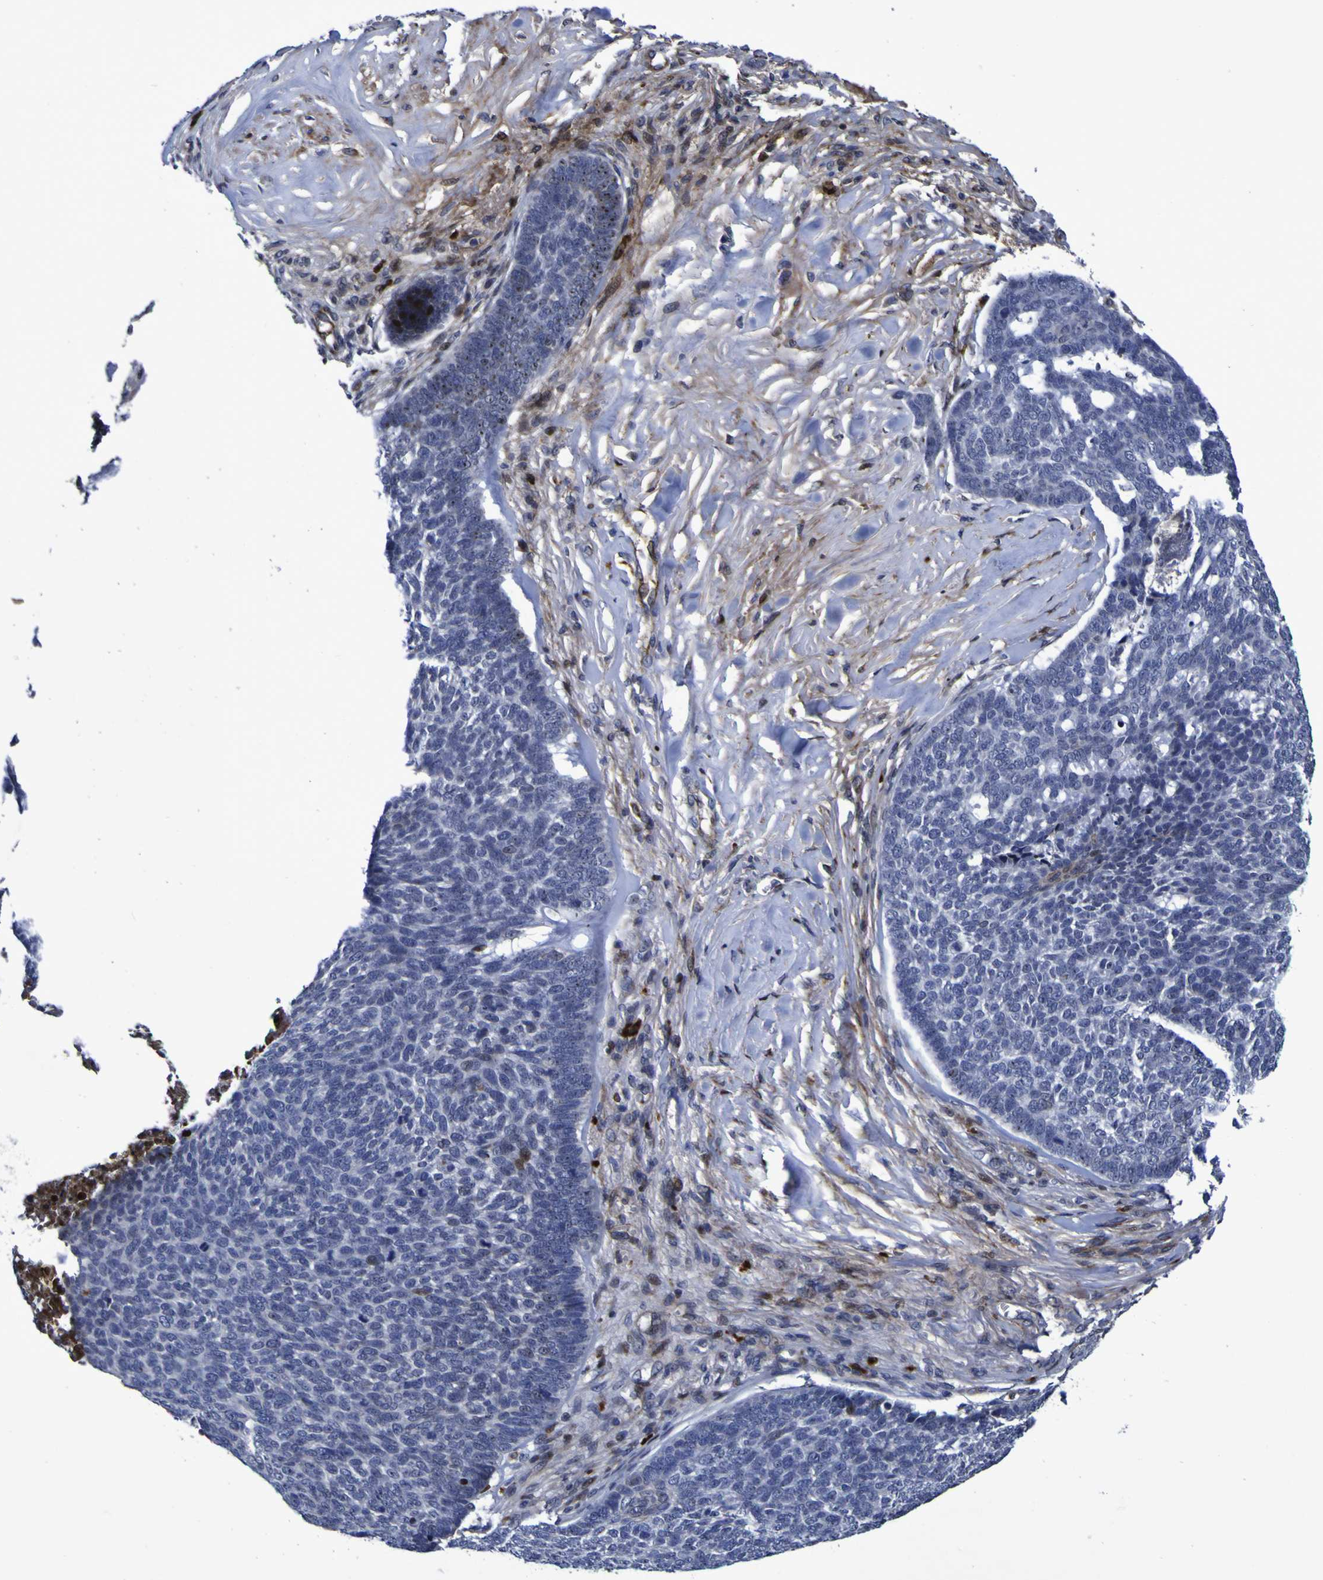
{"staining": {"intensity": "strong", "quantity": "<25%", "location": "cytoplasmic/membranous,nuclear"}, "tissue": "skin cancer", "cell_type": "Tumor cells", "image_type": "cancer", "snomed": [{"axis": "morphology", "description": "Basal cell carcinoma"}, {"axis": "topography", "description": "Skin"}], "caption": "Strong cytoplasmic/membranous and nuclear staining for a protein is seen in about <25% of tumor cells of skin cancer (basal cell carcinoma) using immunohistochemistry (IHC).", "gene": "MGLL", "patient": {"sex": "male", "age": 84}}